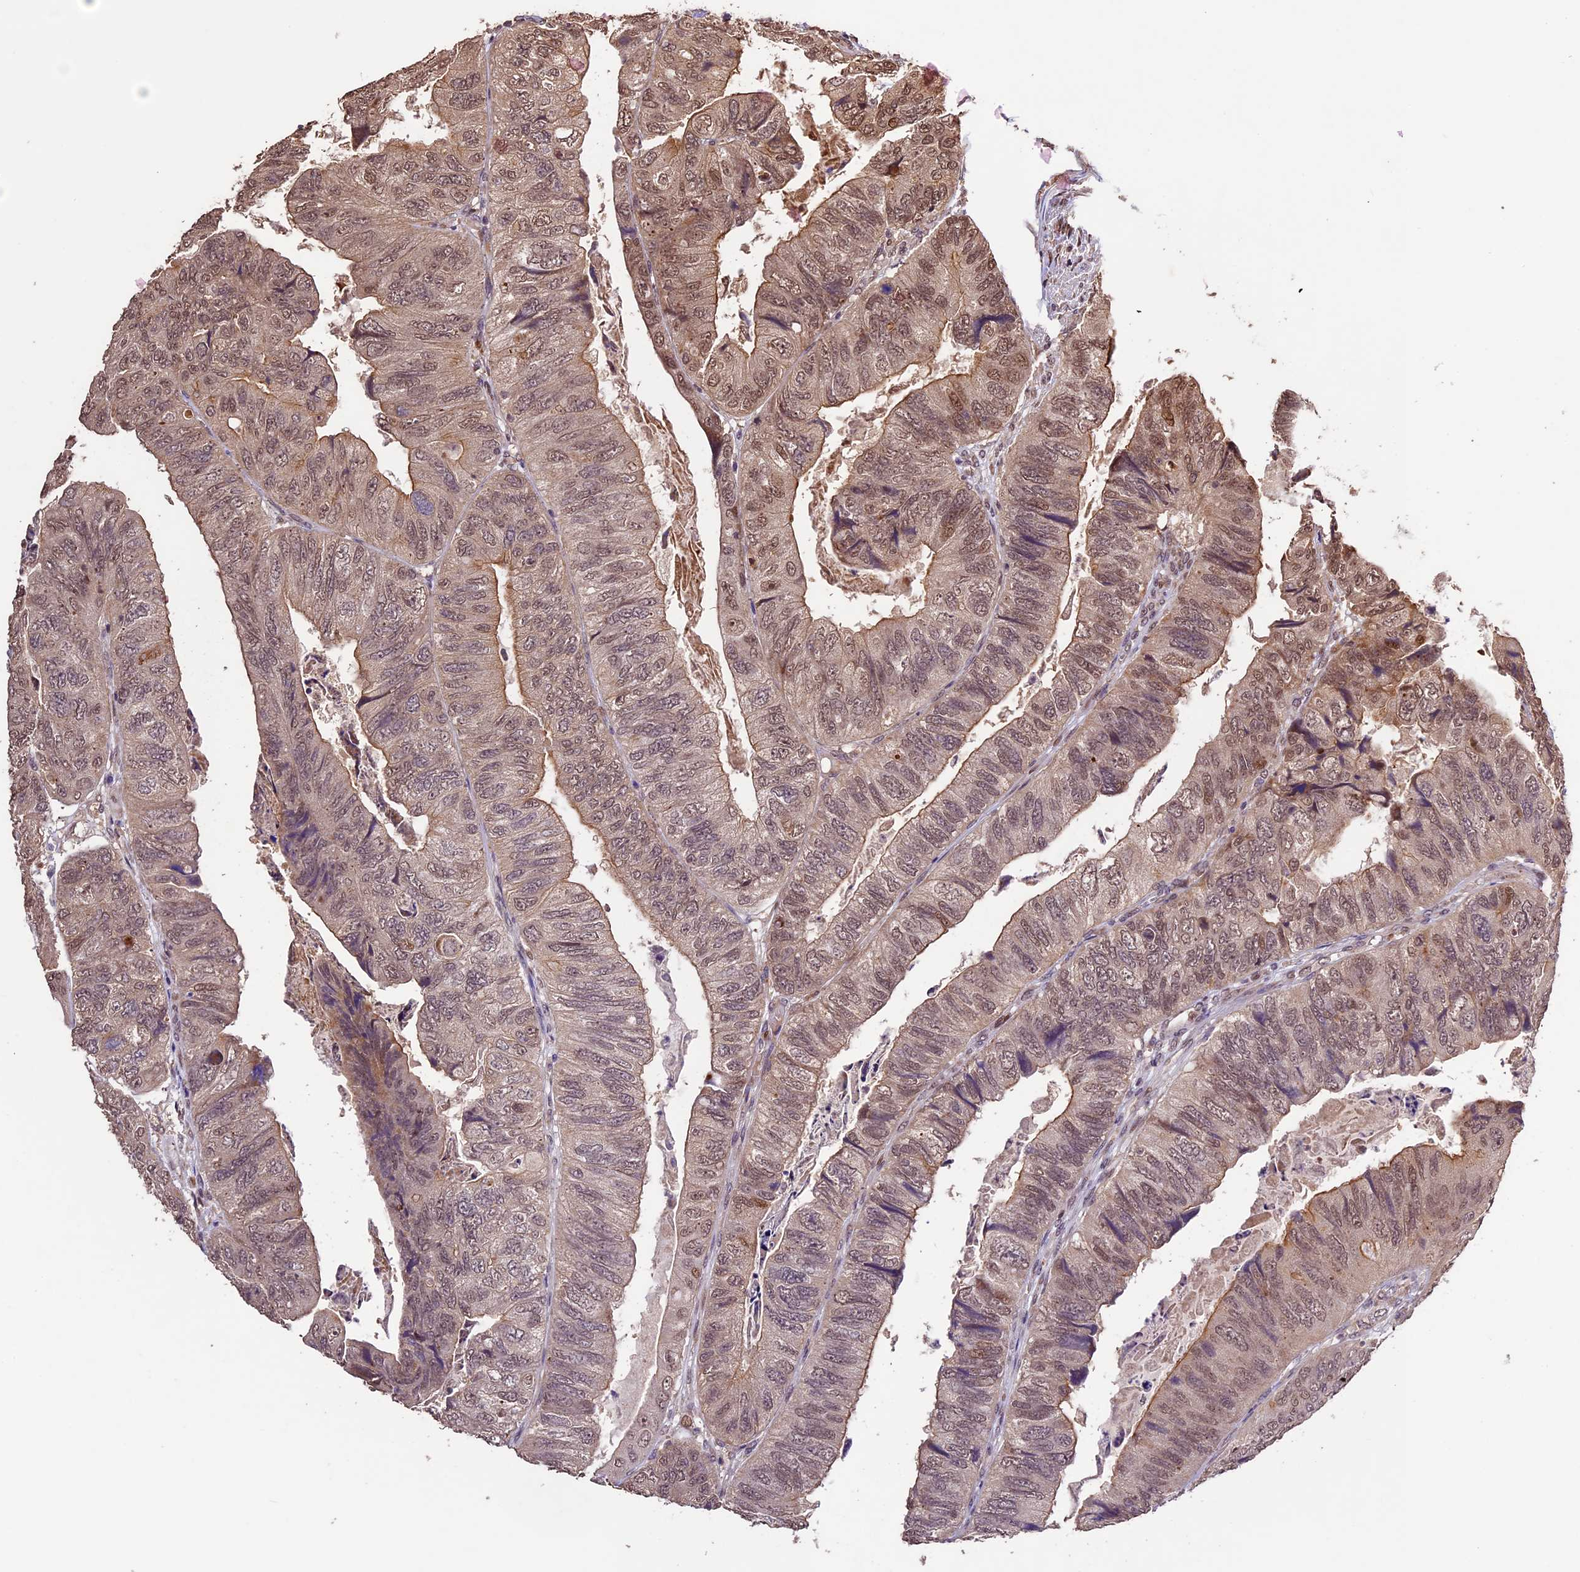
{"staining": {"intensity": "moderate", "quantity": ">75%", "location": "cytoplasmic/membranous,nuclear"}, "tissue": "colorectal cancer", "cell_type": "Tumor cells", "image_type": "cancer", "snomed": [{"axis": "morphology", "description": "Adenocarcinoma, NOS"}, {"axis": "topography", "description": "Rectum"}], "caption": "IHC photomicrograph of neoplastic tissue: colorectal cancer stained using IHC shows medium levels of moderate protein expression localized specifically in the cytoplasmic/membranous and nuclear of tumor cells, appearing as a cytoplasmic/membranous and nuclear brown color.", "gene": "CDKN2AIP", "patient": {"sex": "male", "age": 63}}